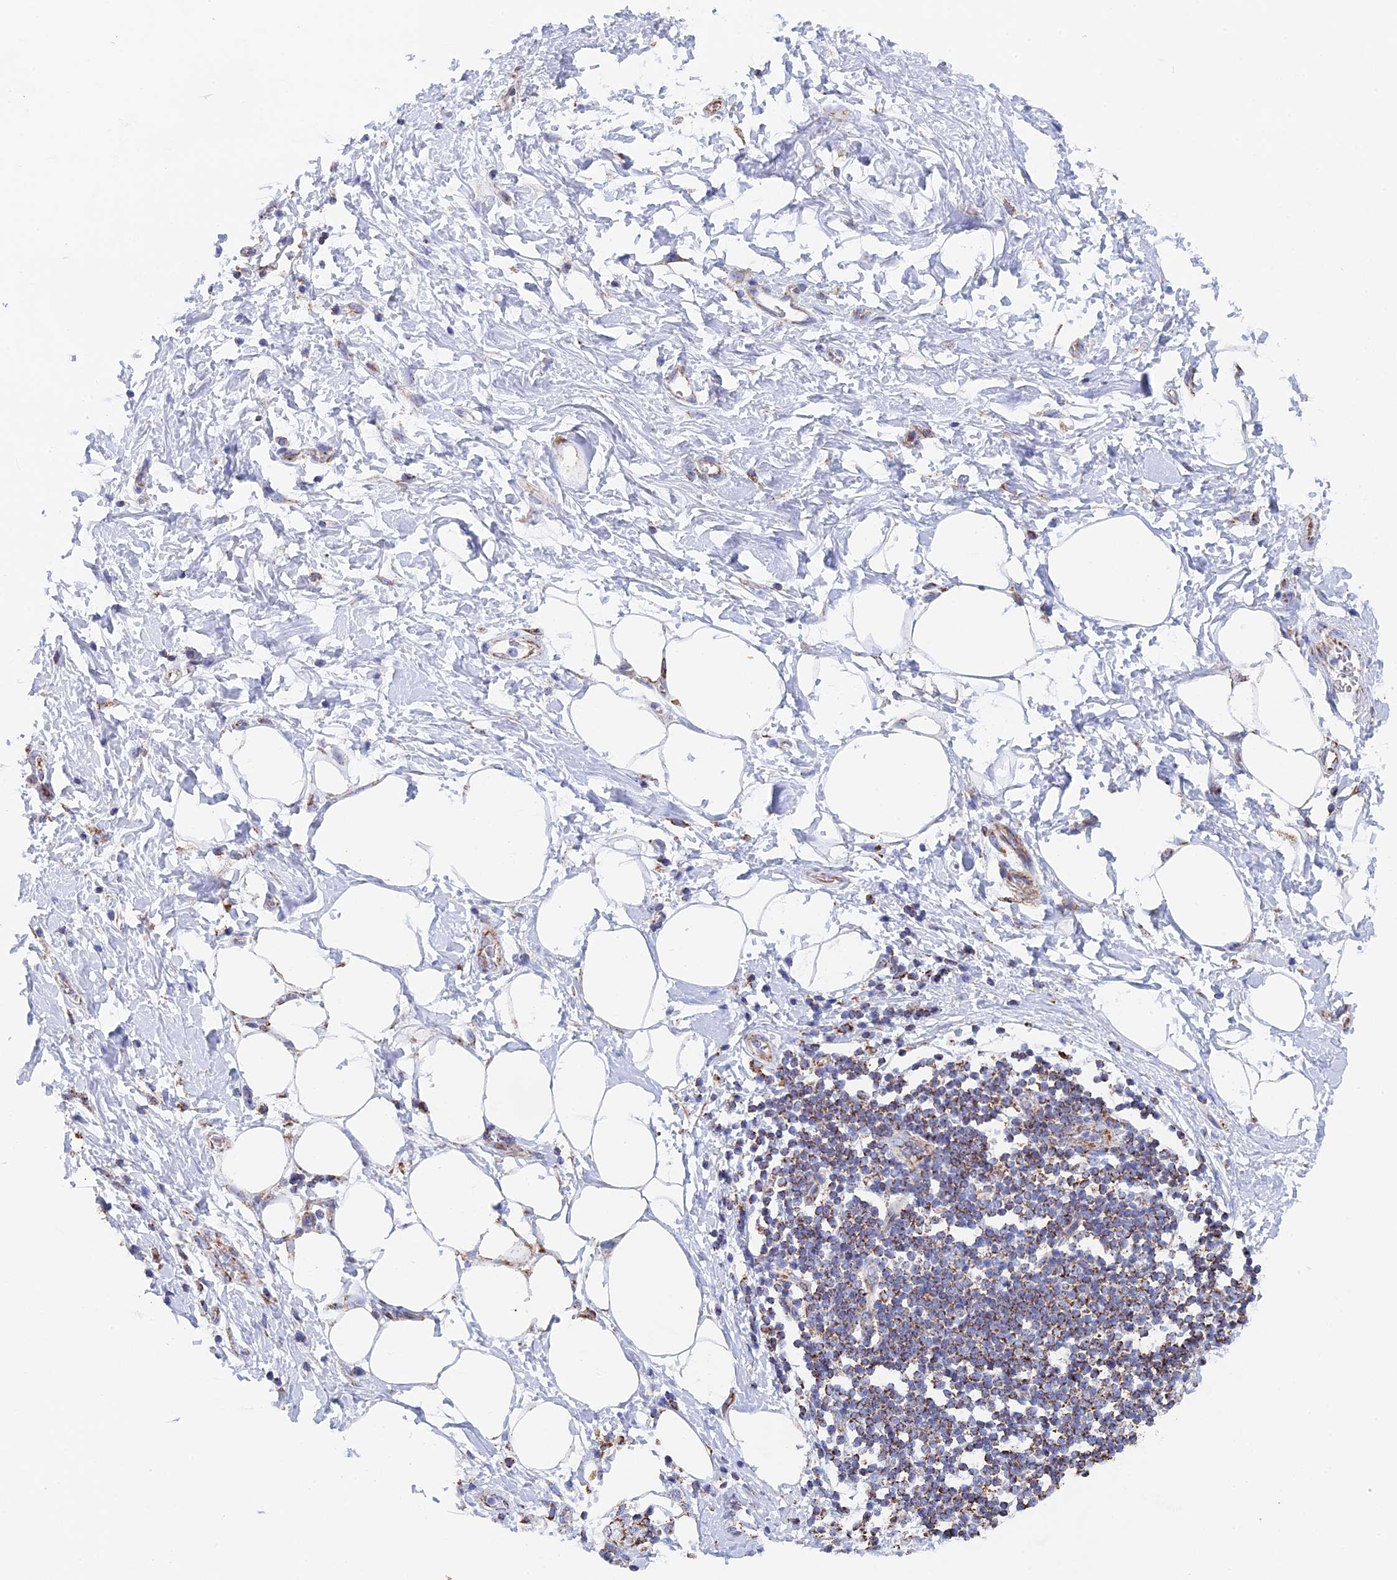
{"staining": {"intensity": "moderate", "quantity": "25%-75%", "location": "cytoplasmic/membranous"}, "tissue": "adipose tissue", "cell_type": "Adipocytes", "image_type": "normal", "snomed": [{"axis": "morphology", "description": "Normal tissue, NOS"}, {"axis": "morphology", "description": "Adenocarcinoma, NOS"}, {"axis": "topography", "description": "Pancreas"}, {"axis": "topography", "description": "Peripheral nerve tissue"}], "caption": "Moderate cytoplasmic/membranous staining for a protein is present in about 25%-75% of adipocytes of benign adipose tissue using immunohistochemistry.", "gene": "NDUFA5", "patient": {"sex": "male", "age": 59}}